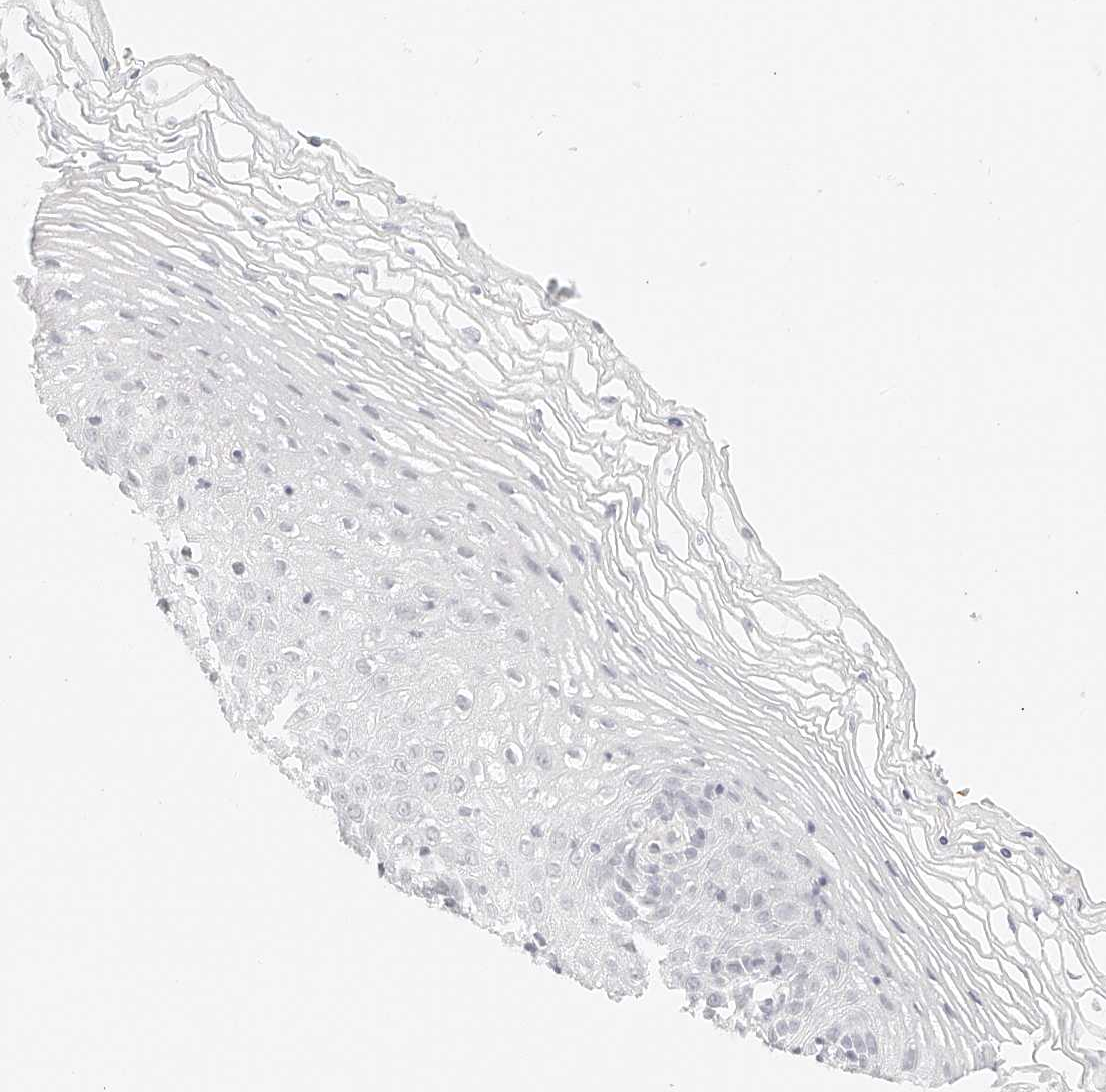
{"staining": {"intensity": "negative", "quantity": "none", "location": "none"}, "tissue": "vagina", "cell_type": "Squamous epithelial cells", "image_type": "normal", "snomed": [{"axis": "morphology", "description": "Normal tissue, NOS"}, {"axis": "topography", "description": "Vagina"}], "caption": "Immunohistochemistry (IHC) image of unremarkable vagina: vagina stained with DAB displays no significant protein expression in squamous epithelial cells. (Immunohistochemistry, brightfield microscopy, high magnification).", "gene": "ZFP69", "patient": {"sex": "female", "age": 32}}